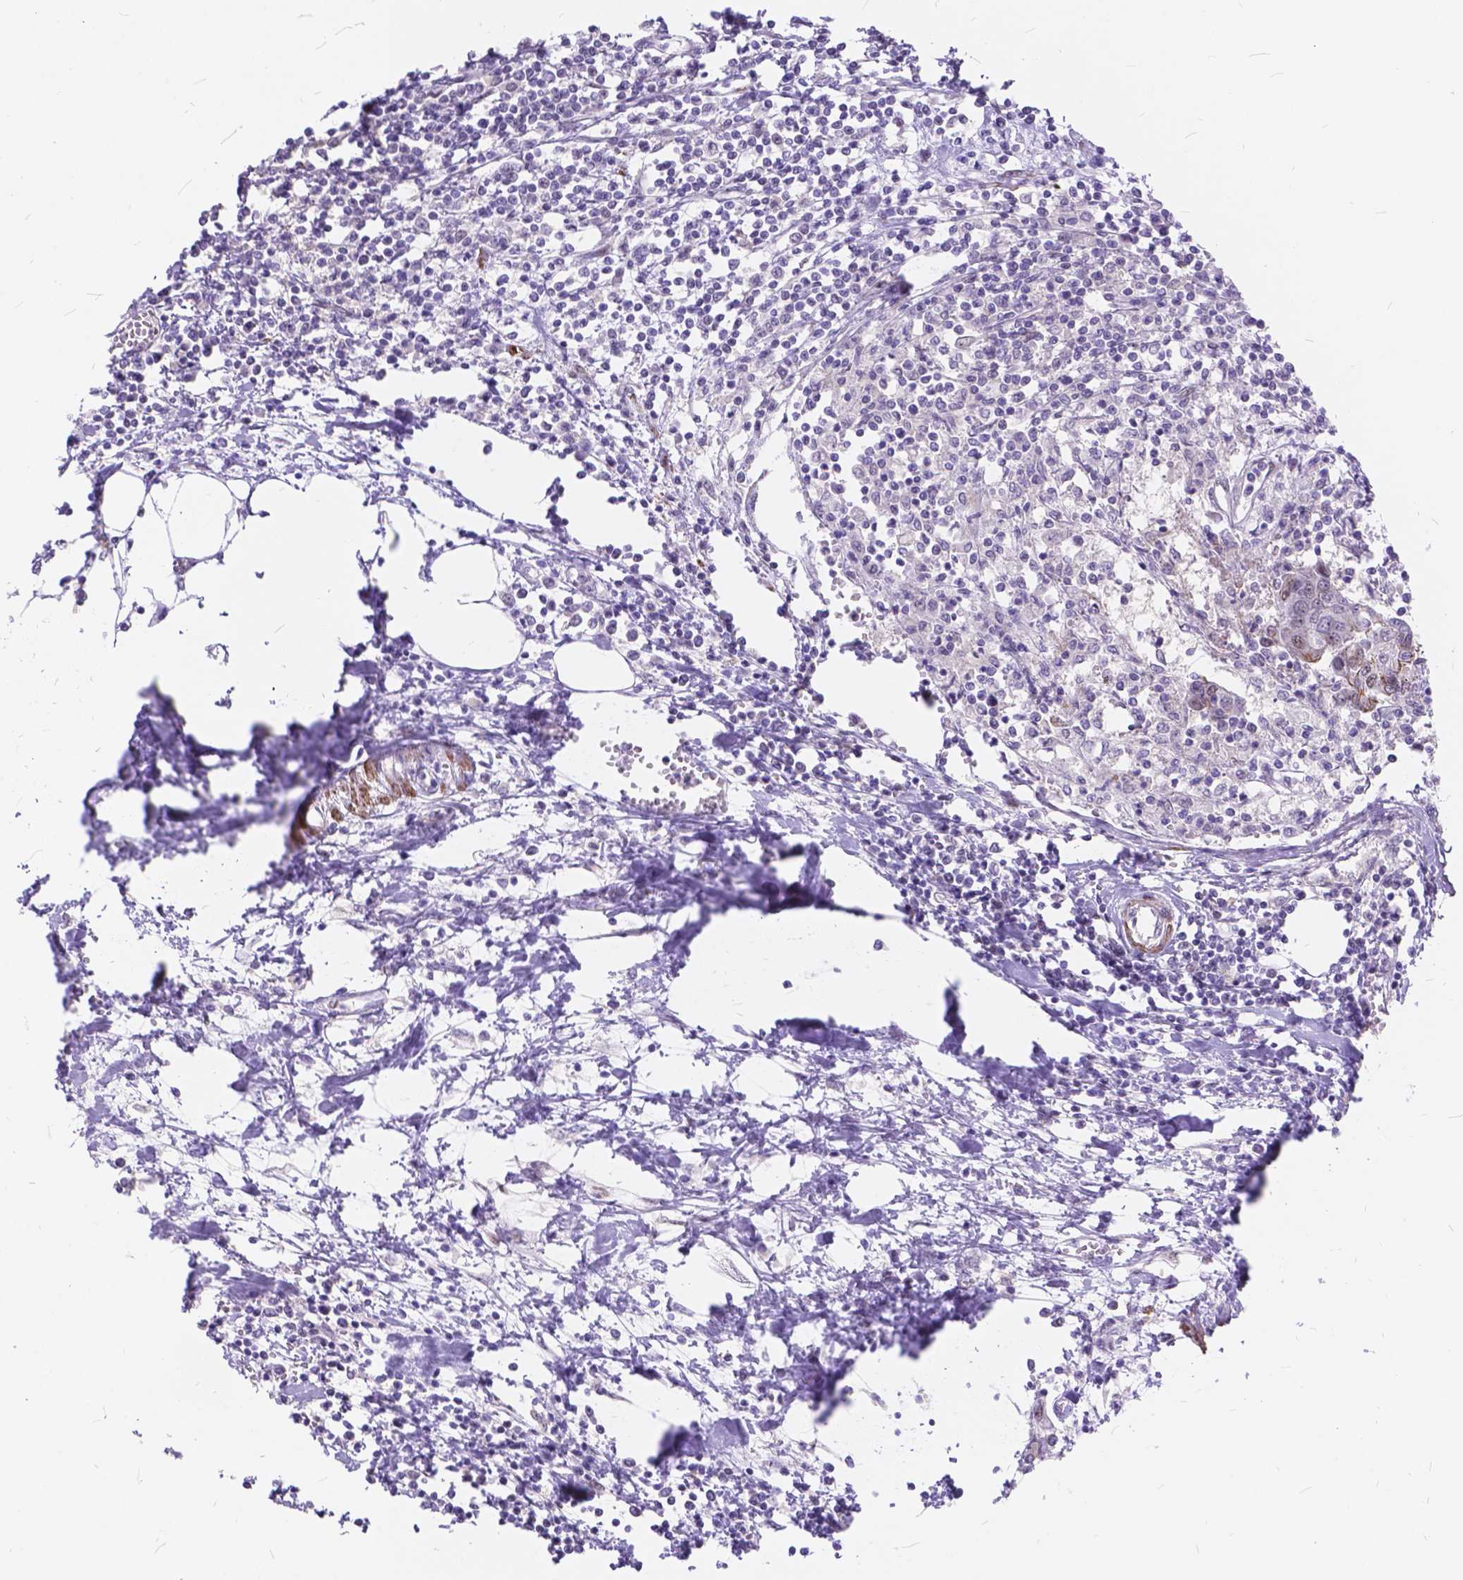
{"staining": {"intensity": "negative", "quantity": "none", "location": "none"}, "tissue": "urothelial cancer", "cell_type": "Tumor cells", "image_type": "cancer", "snomed": [{"axis": "morphology", "description": "Urothelial carcinoma, High grade"}, {"axis": "topography", "description": "Urinary bladder"}], "caption": "Immunohistochemical staining of urothelial cancer exhibits no significant staining in tumor cells.", "gene": "MAN2C1", "patient": {"sex": "female", "age": 85}}